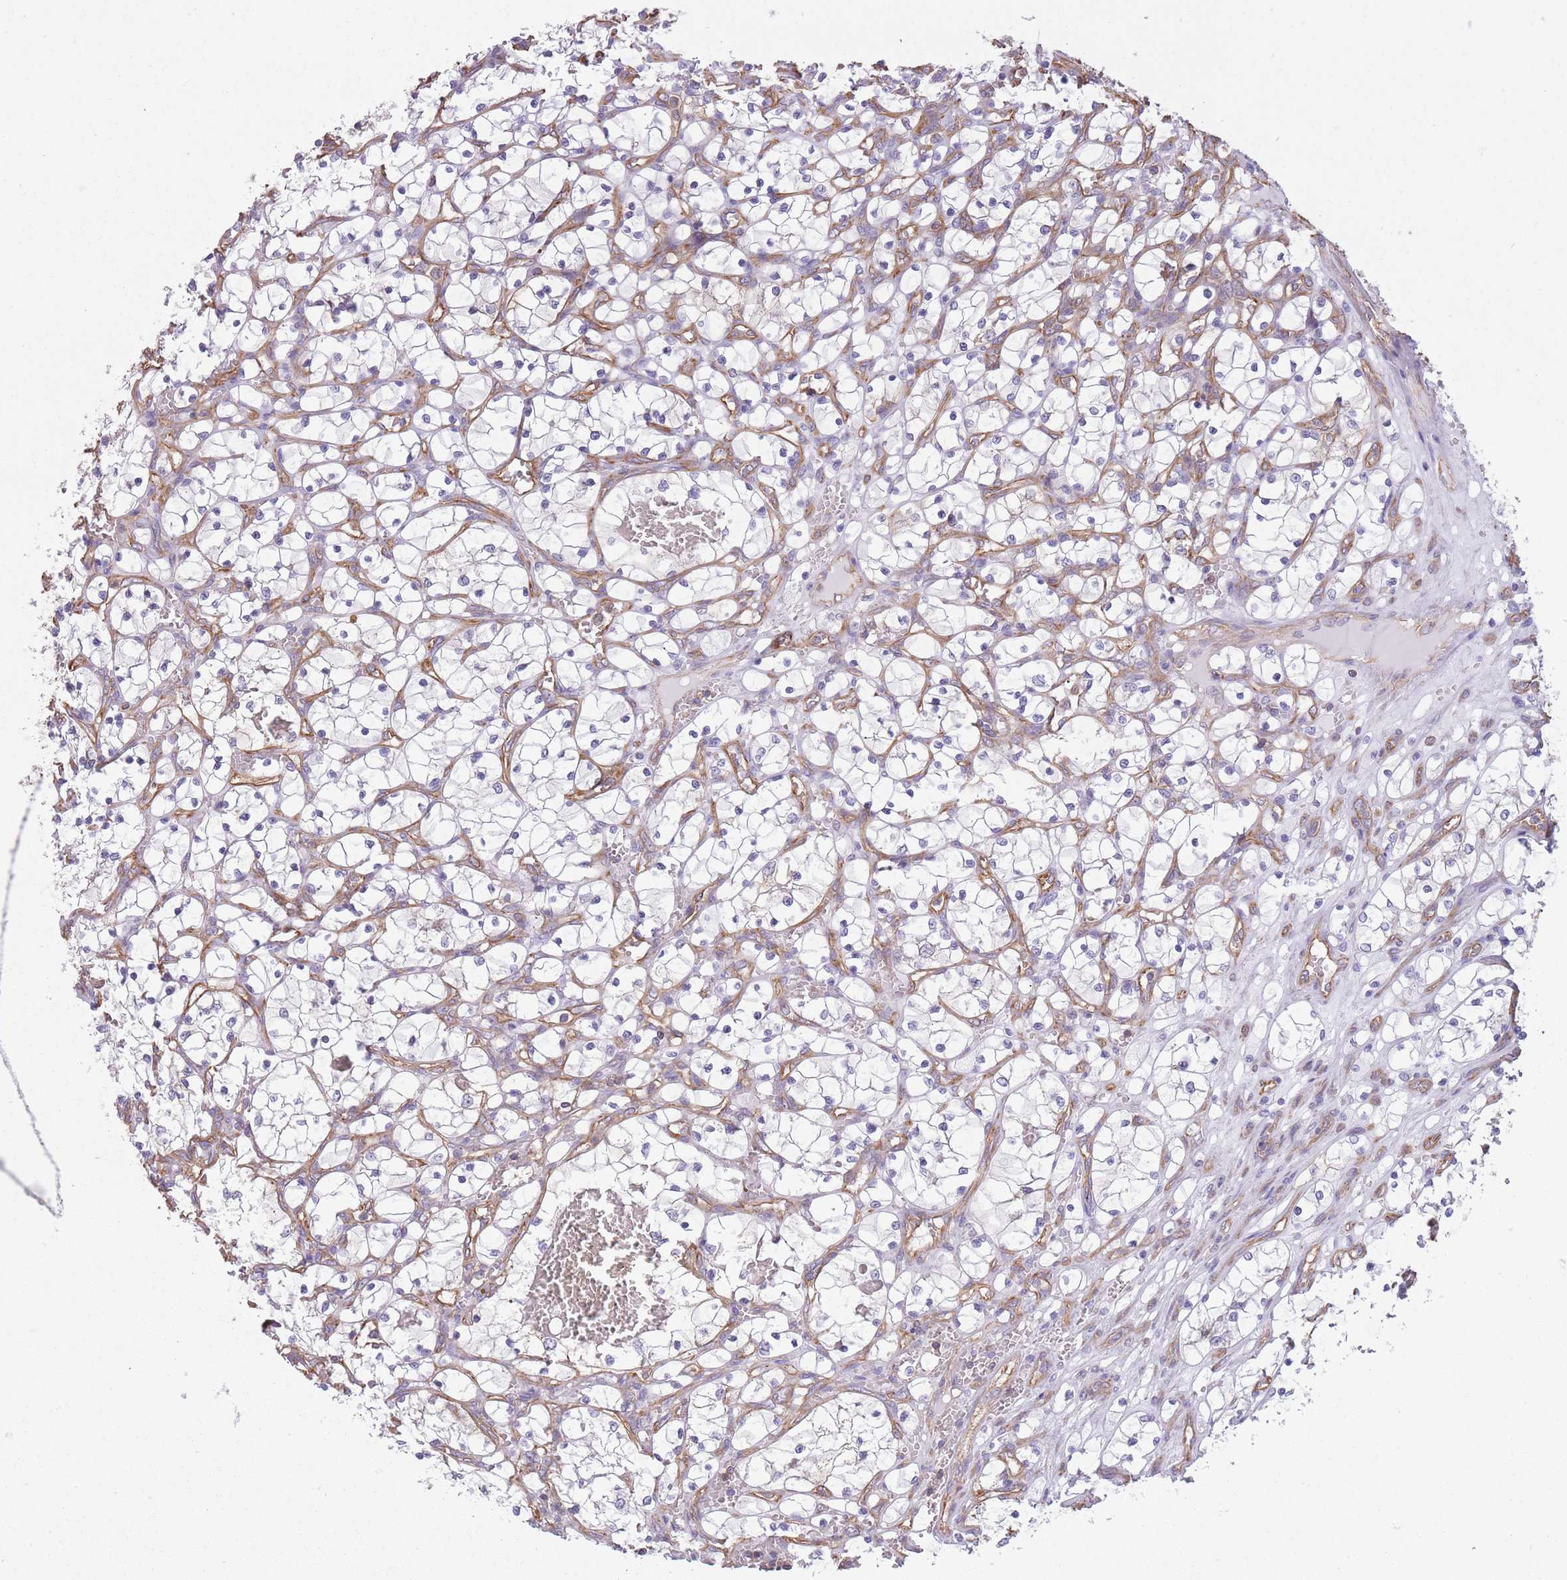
{"staining": {"intensity": "negative", "quantity": "none", "location": "none"}, "tissue": "renal cancer", "cell_type": "Tumor cells", "image_type": "cancer", "snomed": [{"axis": "morphology", "description": "Adenocarcinoma, NOS"}, {"axis": "topography", "description": "Kidney"}], "caption": "Protein analysis of renal adenocarcinoma displays no significant staining in tumor cells. (Brightfield microscopy of DAB (3,3'-diaminobenzidine) immunohistochemistry at high magnification).", "gene": "ADD1", "patient": {"sex": "female", "age": 69}}